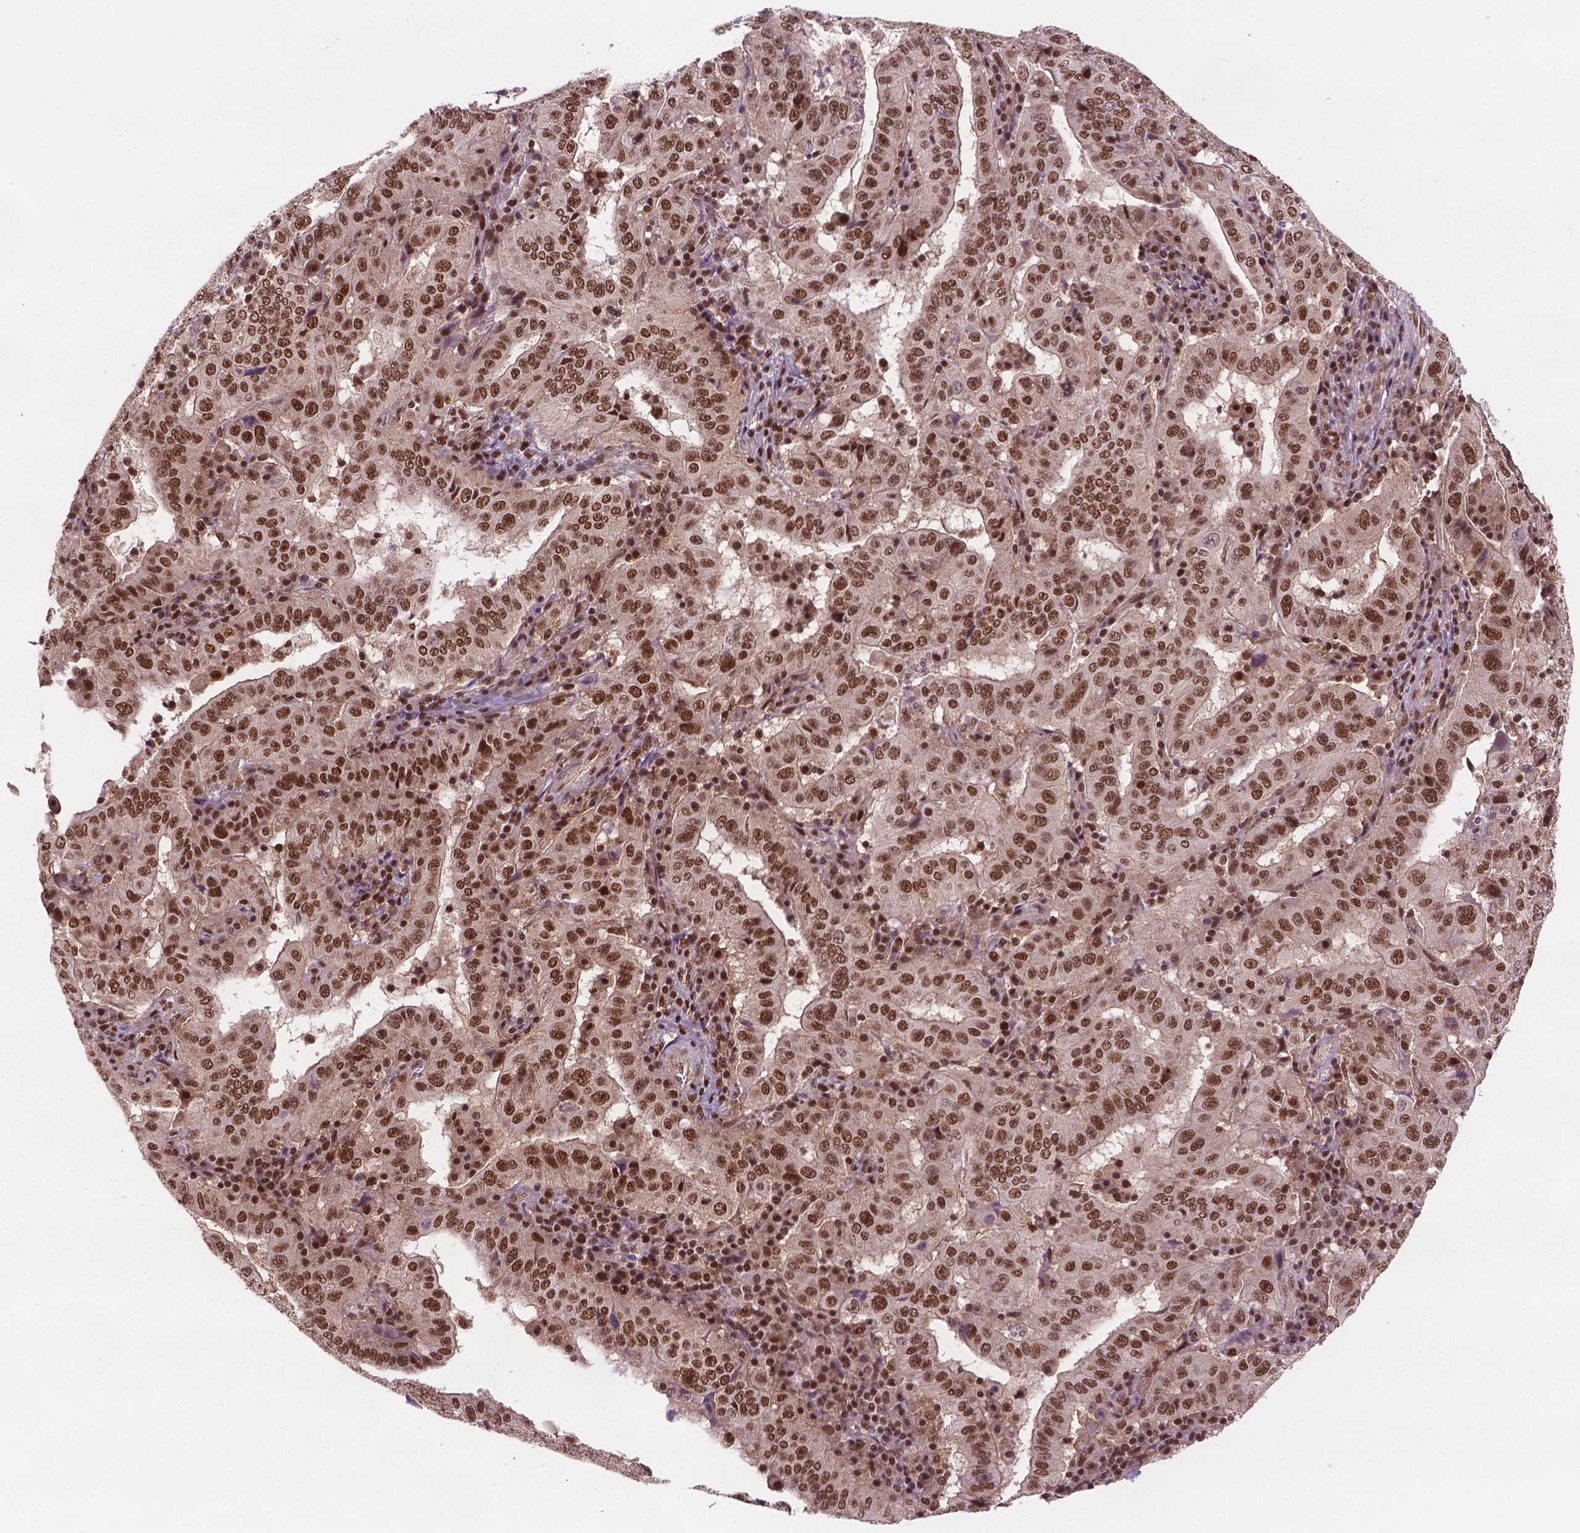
{"staining": {"intensity": "strong", "quantity": ">75%", "location": "nuclear"}, "tissue": "pancreatic cancer", "cell_type": "Tumor cells", "image_type": "cancer", "snomed": [{"axis": "morphology", "description": "Adenocarcinoma, NOS"}, {"axis": "topography", "description": "Pancreas"}], "caption": "Protein staining of pancreatic adenocarcinoma tissue displays strong nuclear positivity in approximately >75% of tumor cells.", "gene": "SIRT6", "patient": {"sex": "male", "age": 63}}